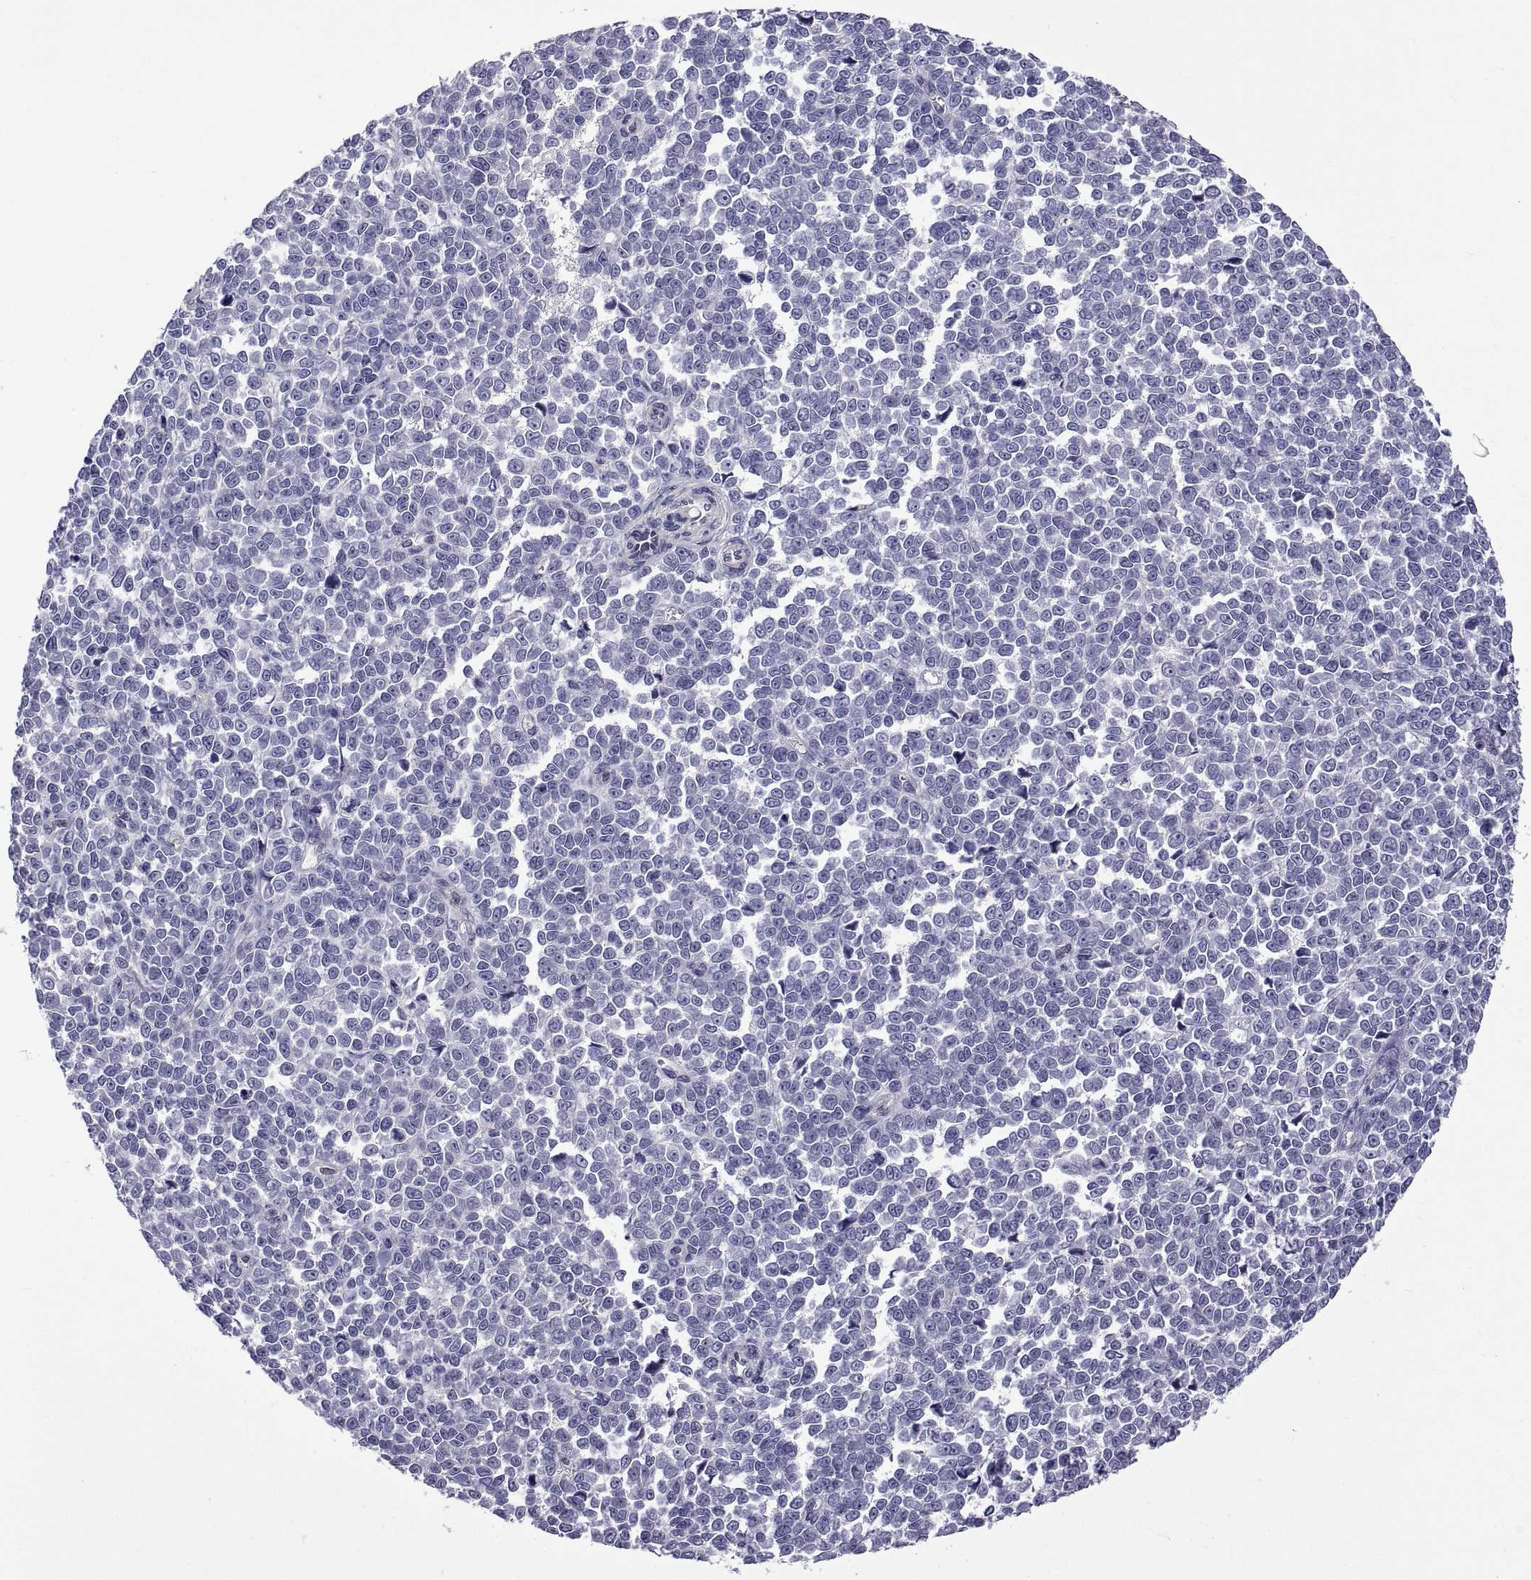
{"staining": {"intensity": "negative", "quantity": "none", "location": "none"}, "tissue": "melanoma", "cell_type": "Tumor cells", "image_type": "cancer", "snomed": [{"axis": "morphology", "description": "Malignant melanoma, NOS"}, {"axis": "topography", "description": "Skin"}], "caption": "This is a image of IHC staining of melanoma, which shows no staining in tumor cells.", "gene": "LCN9", "patient": {"sex": "female", "age": 95}}